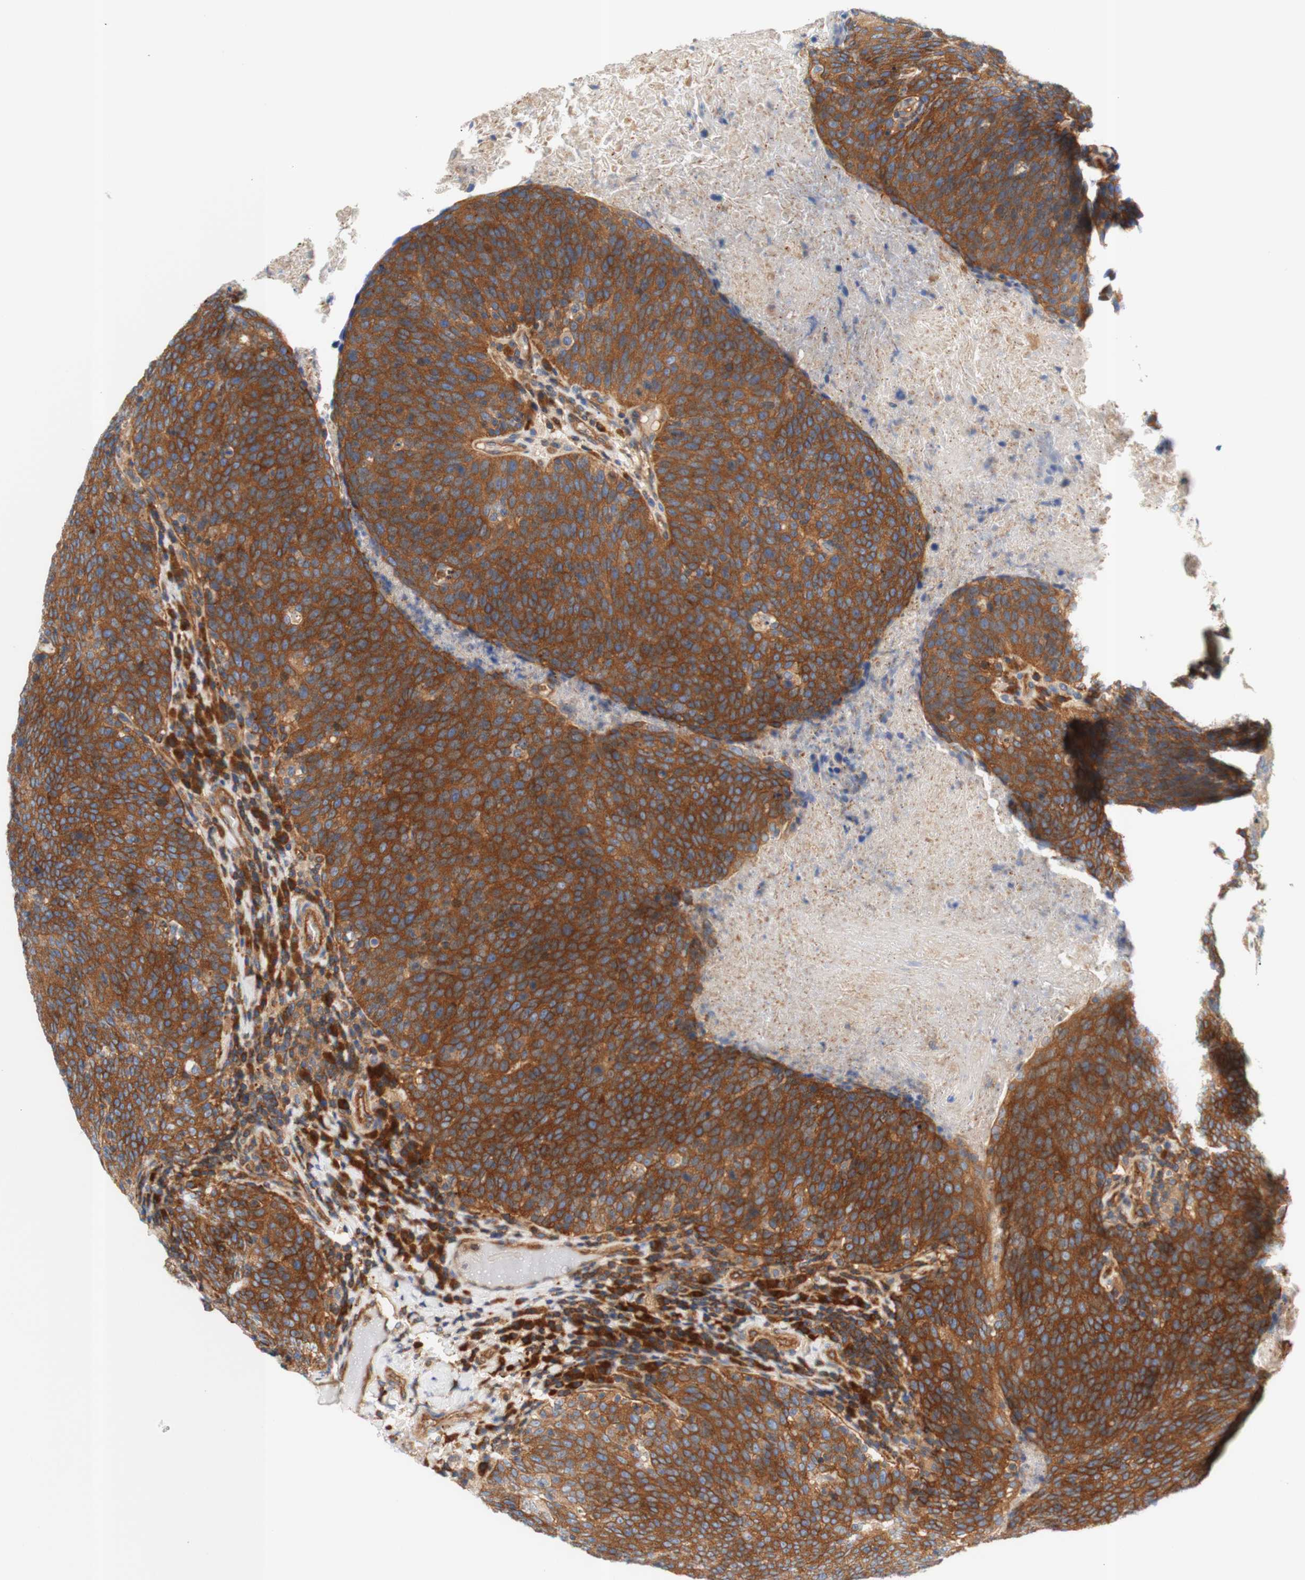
{"staining": {"intensity": "strong", "quantity": ">75%", "location": "cytoplasmic/membranous"}, "tissue": "head and neck cancer", "cell_type": "Tumor cells", "image_type": "cancer", "snomed": [{"axis": "morphology", "description": "Squamous cell carcinoma, NOS"}, {"axis": "morphology", "description": "Squamous cell carcinoma, metastatic, NOS"}, {"axis": "topography", "description": "Lymph node"}, {"axis": "topography", "description": "Head-Neck"}], "caption": "IHC micrograph of neoplastic tissue: head and neck cancer (squamous cell carcinoma) stained using immunohistochemistry shows high levels of strong protein expression localized specifically in the cytoplasmic/membranous of tumor cells, appearing as a cytoplasmic/membranous brown color.", "gene": "STOM", "patient": {"sex": "male", "age": 62}}